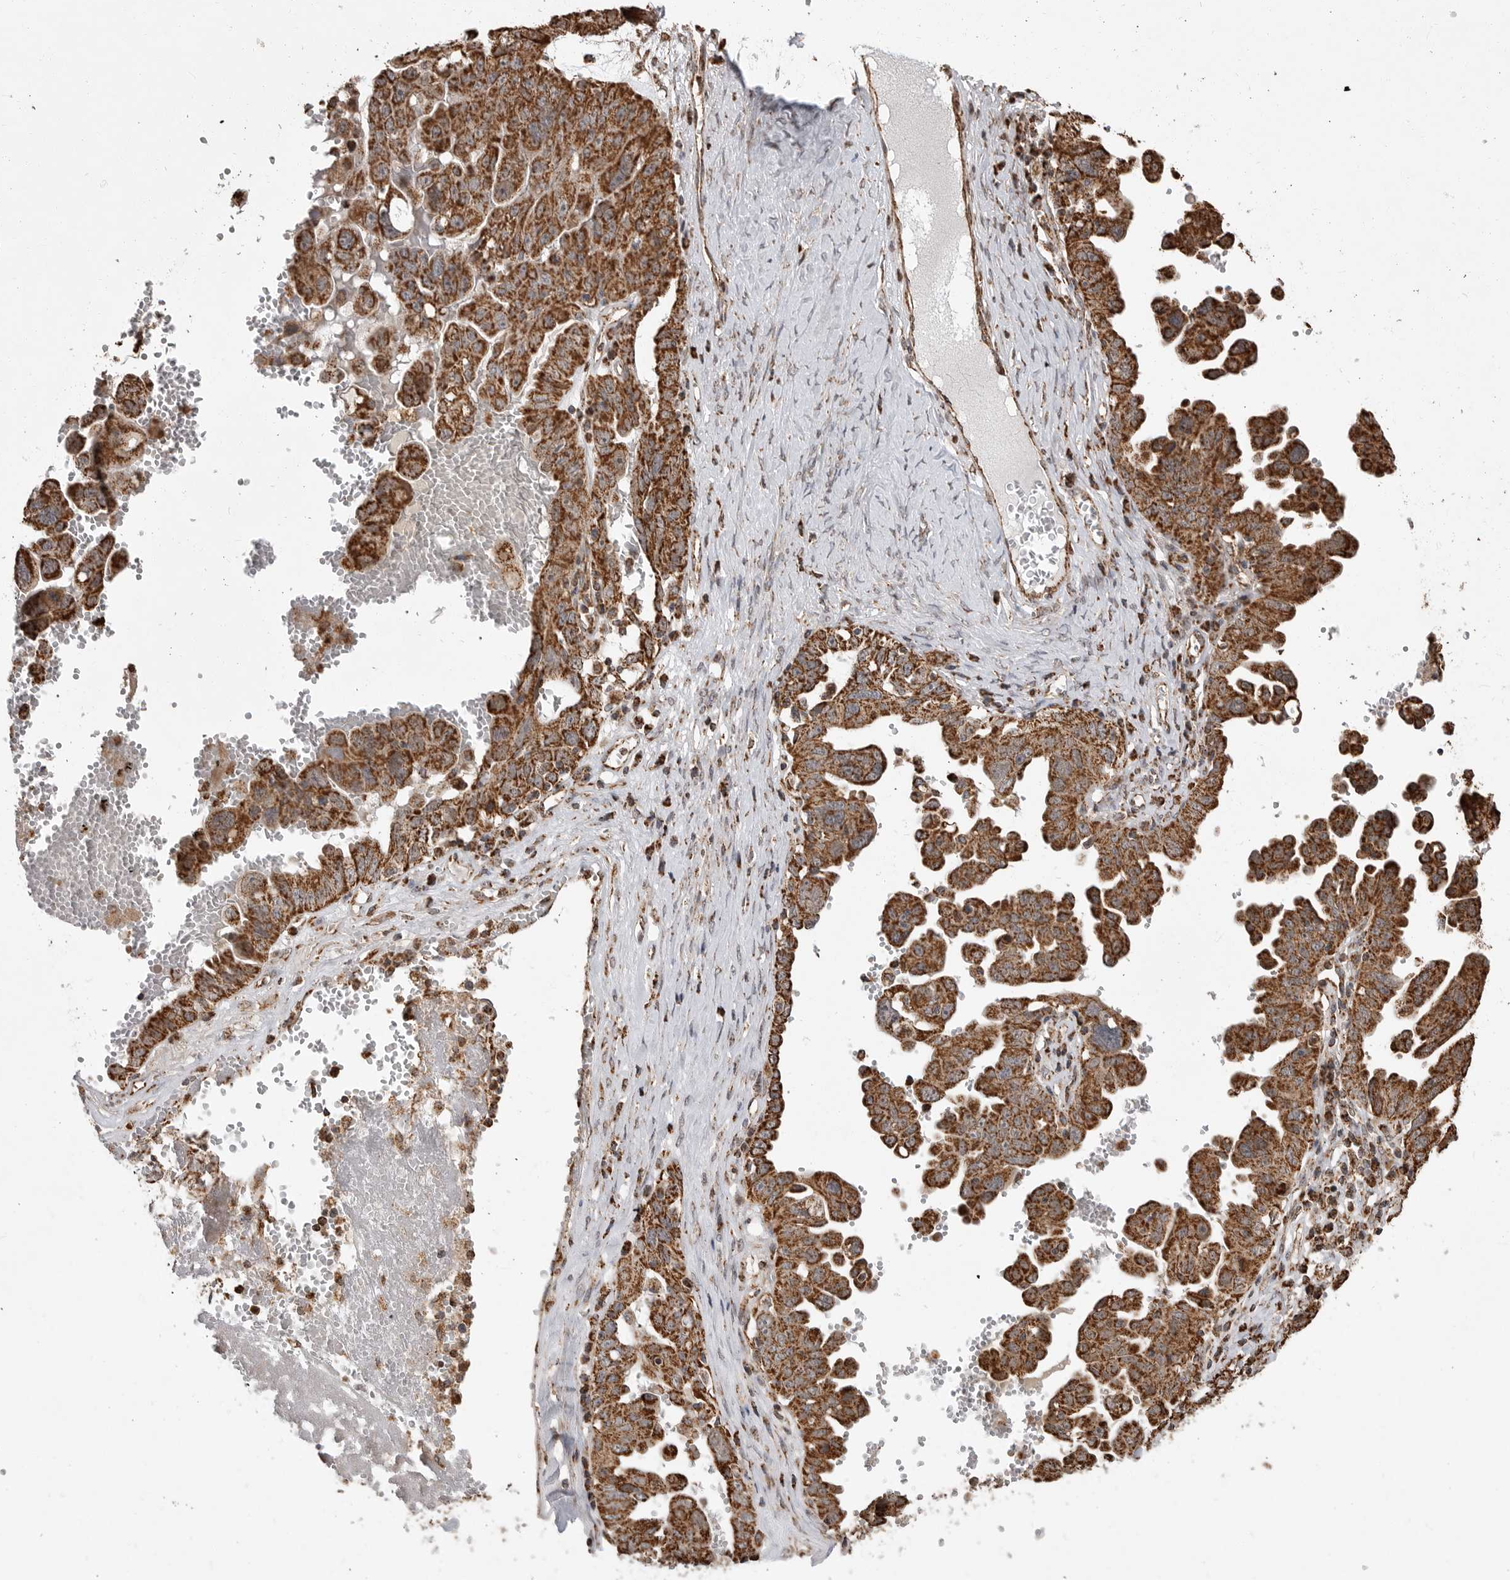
{"staining": {"intensity": "strong", "quantity": ">75%", "location": "cytoplasmic/membranous"}, "tissue": "ovarian cancer", "cell_type": "Tumor cells", "image_type": "cancer", "snomed": [{"axis": "morphology", "description": "Carcinoma, endometroid"}, {"axis": "topography", "description": "Ovary"}], "caption": "Human ovarian cancer (endometroid carcinoma) stained with a brown dye shows strong cytoplasmic/membranous positive positivity in approximately >75% of tumor cells.", "gene": "GCNT2", "patient": {"sex": "female", "age": 62}}